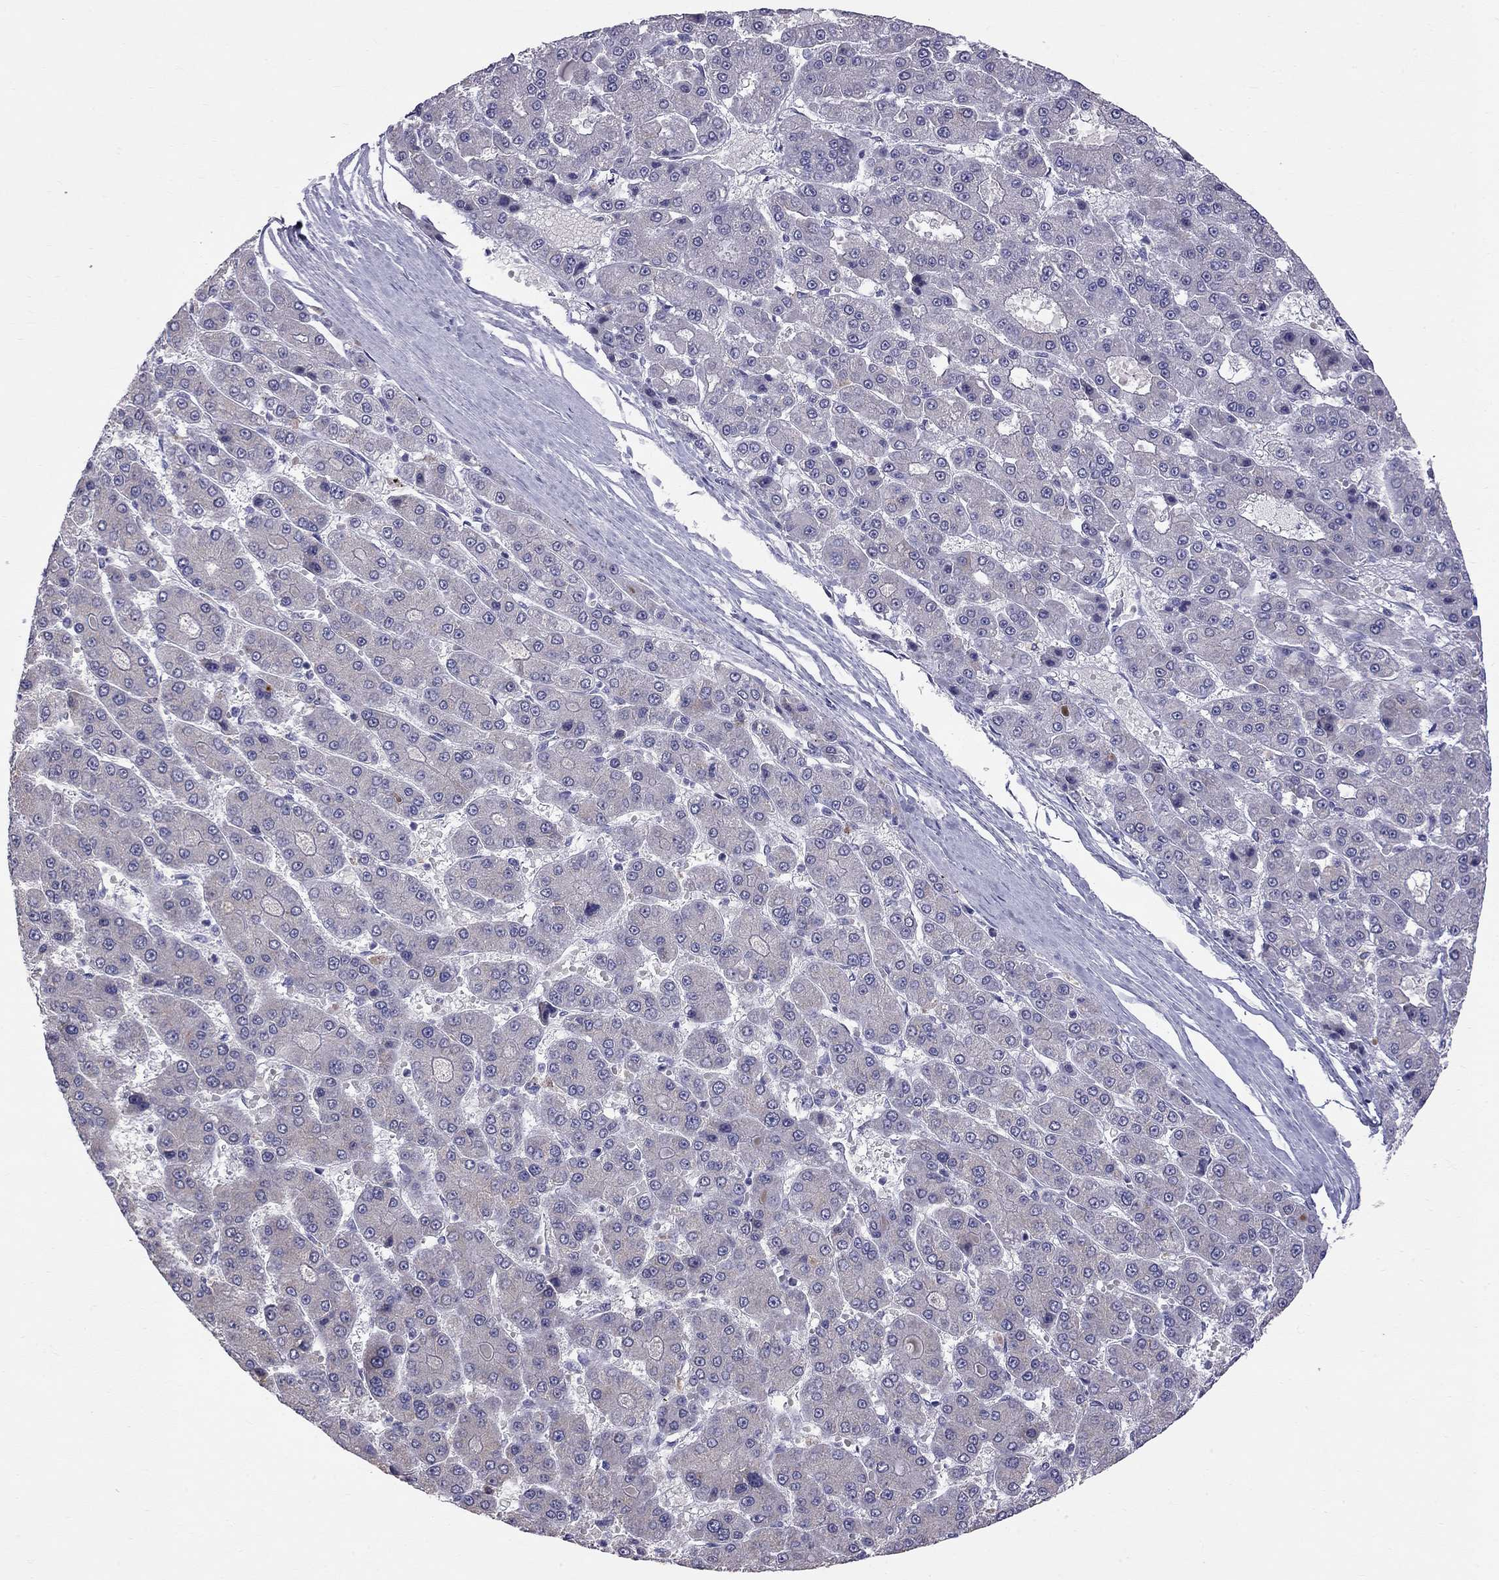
{"staining": {"intensity": "negative", "quantity": "none", "location": "none"}, "tissue": "liver cancer", "cell_type": "Tumor cells", "image_type": "cancer", "snomed": [{"axis": "morphology", "description": "Carcinoma, Hepatocellular, NOS"}, {"axis": "topography", "description": "Liver"}], "caption": "This is a histopathology image of IHC staining of hepatocellular carcinoma (liver), which shows no positivity in tumor cells. Brightfield microscopy of IHC stained with DAB (brown) and hematoxylin (blue), captured at high magnification.", "gene": "CFAP91", "patient": {"sex": "male", "age": 70}}